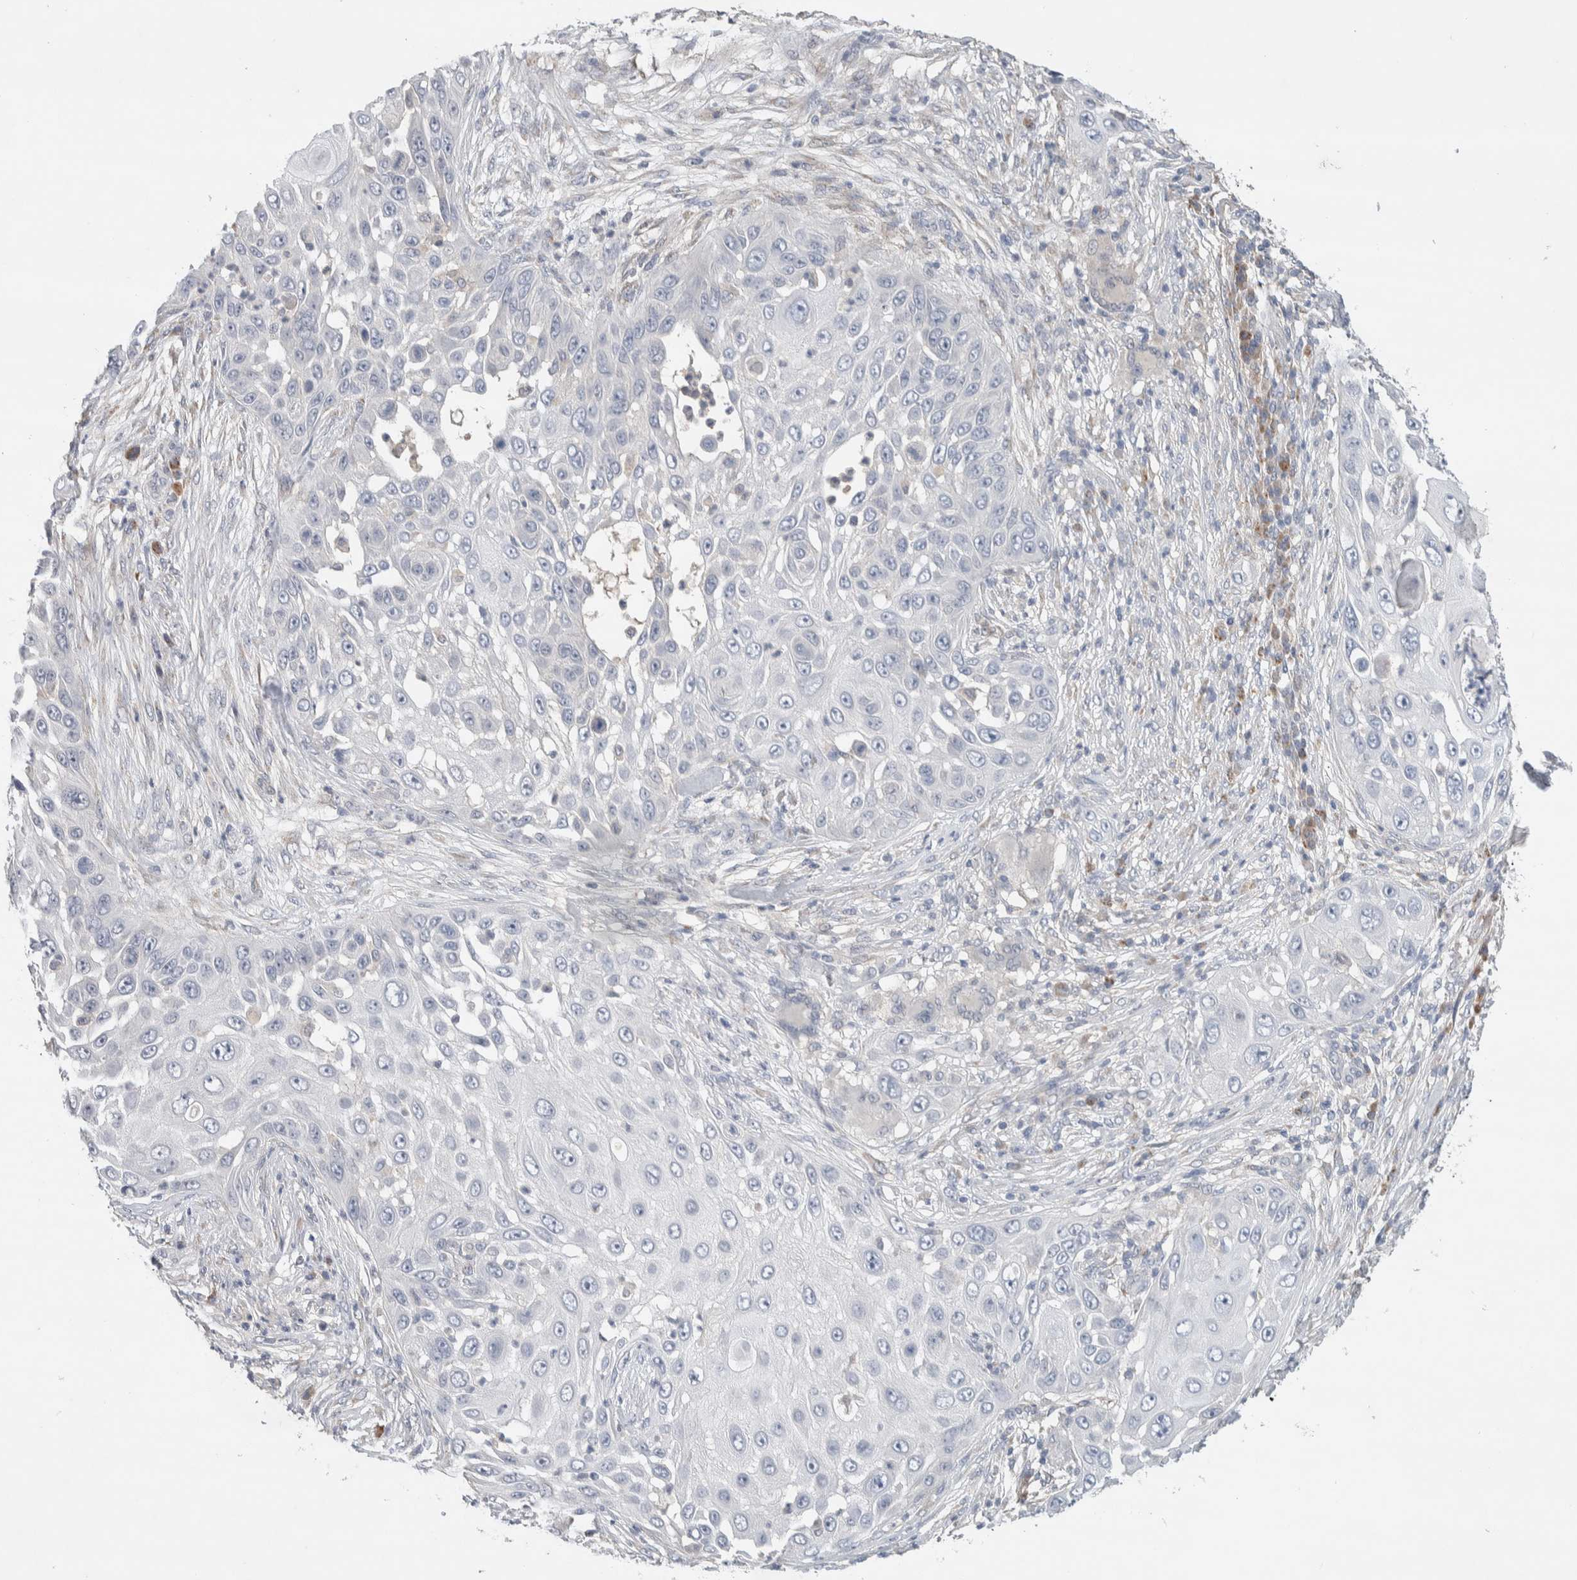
{"staining": {"intensity": "negative", "quantity": "none", "location": "none"}, "tissue": "skin cancer", "cell_type": "Tumor cells", "image_type": "cancer", "snomed": [{"axis": "morphology", "description": "Squamous cell carcinoma, NOS"}, {"axis": "topography", "description": "Skin"}], "caption": "Tumor cells show no significant expression in squamous cell carcinoma (skin). (DAB IHC visualized using brightfield microscopy, high magnification).", "gene": "DEPTOR", "patient": {"sex": "female", "age": 44}}